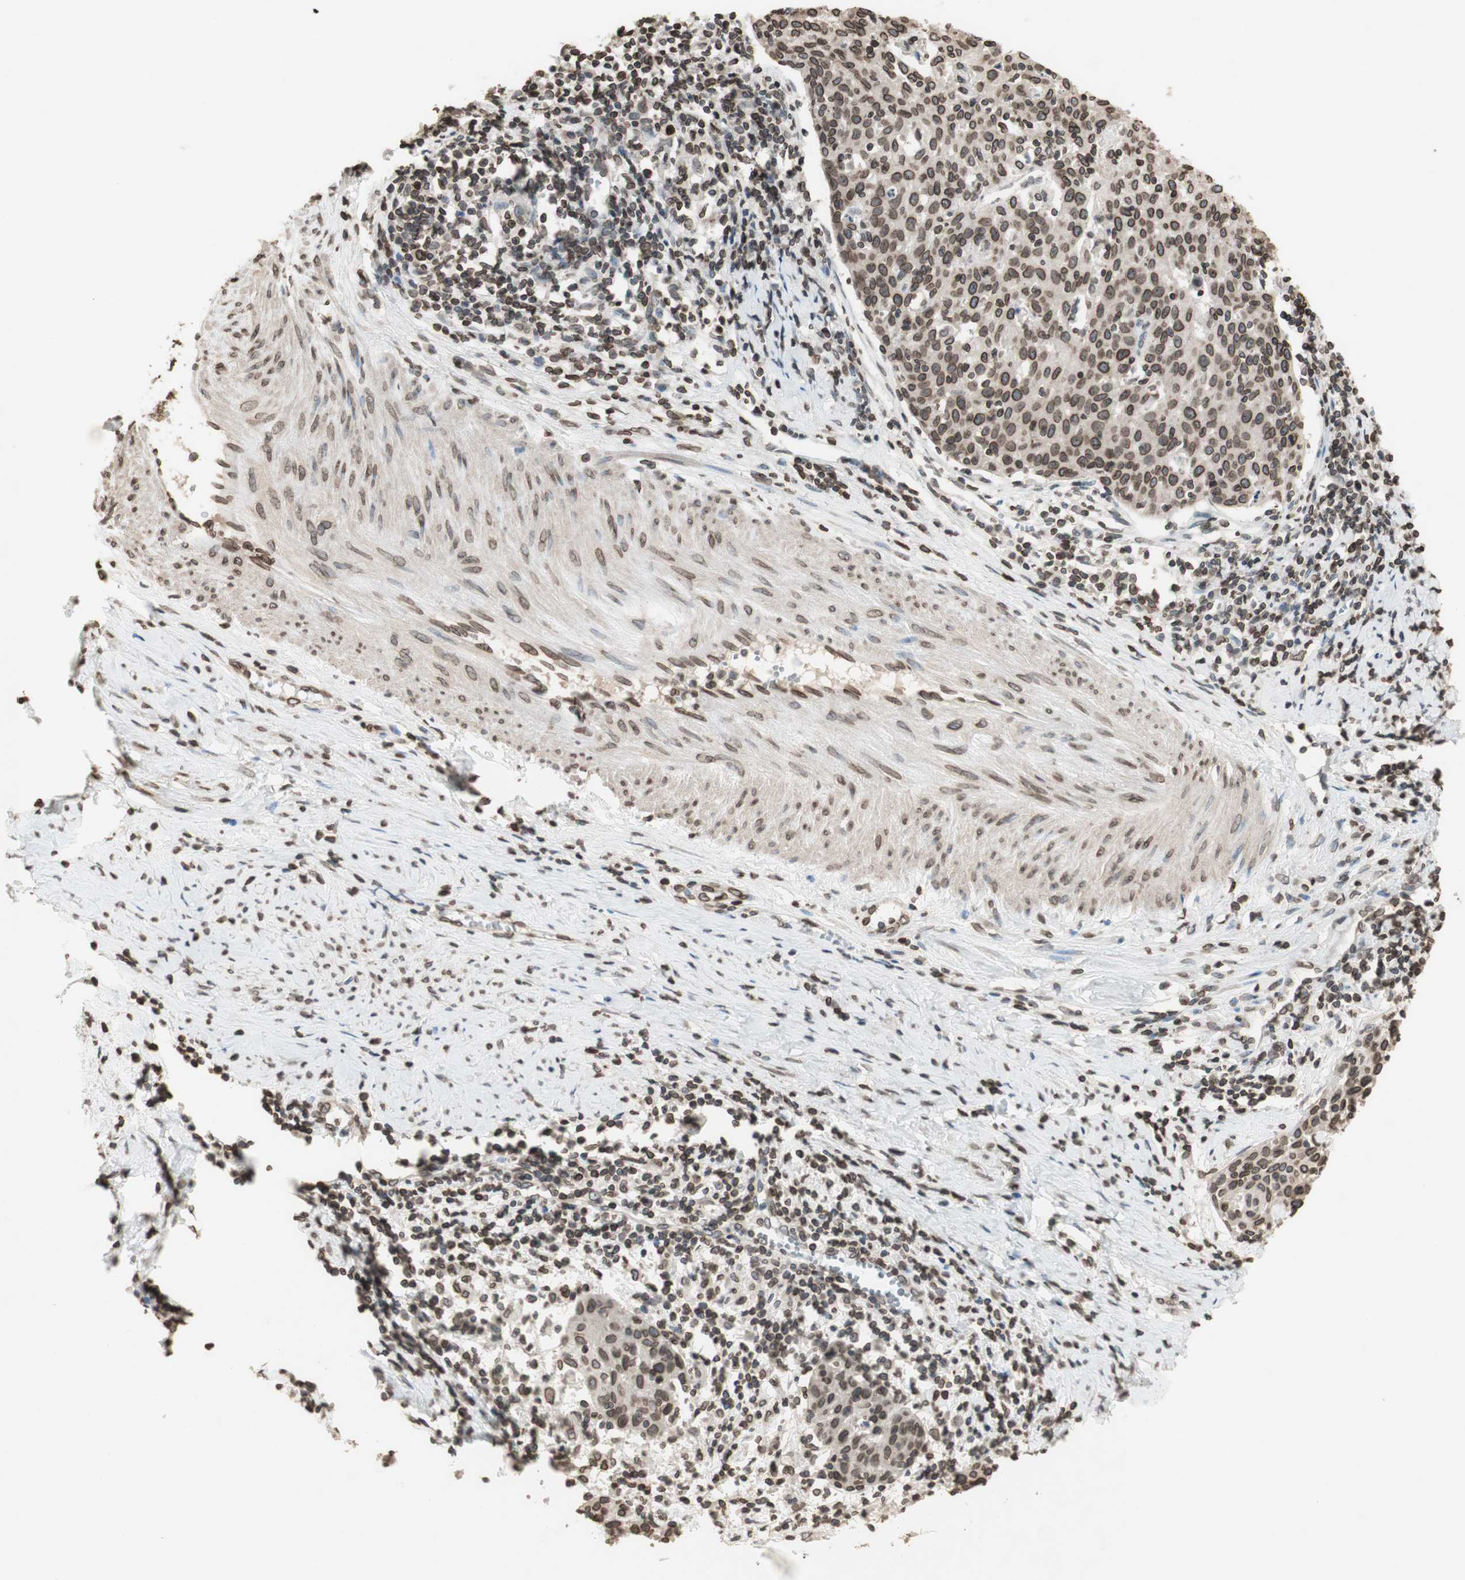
{"staining": {"intensity": "moderate", "quantity": ">75%", "location": "cytoplasmic/membranous,nuclear"}, "tissue": "cervical cancer", "cell_type": "Tumor cells", "image_type": "cancer", "snomed": [{"axis": "morphology", "description": "Squamous cell carcinoma, NOS"}, {"axis": "topography", "description": "Cervix"}], "caption": "Immunohistochemical staining of human cervical cancer (squamous cell carcinoma) exhibits medium levels of moderate cytoplasmic/membranous and nuclear staining in approximately >75% of tumor cells.", "gene": "TMPO", "patient": {"sex": "female", "age": 38}}